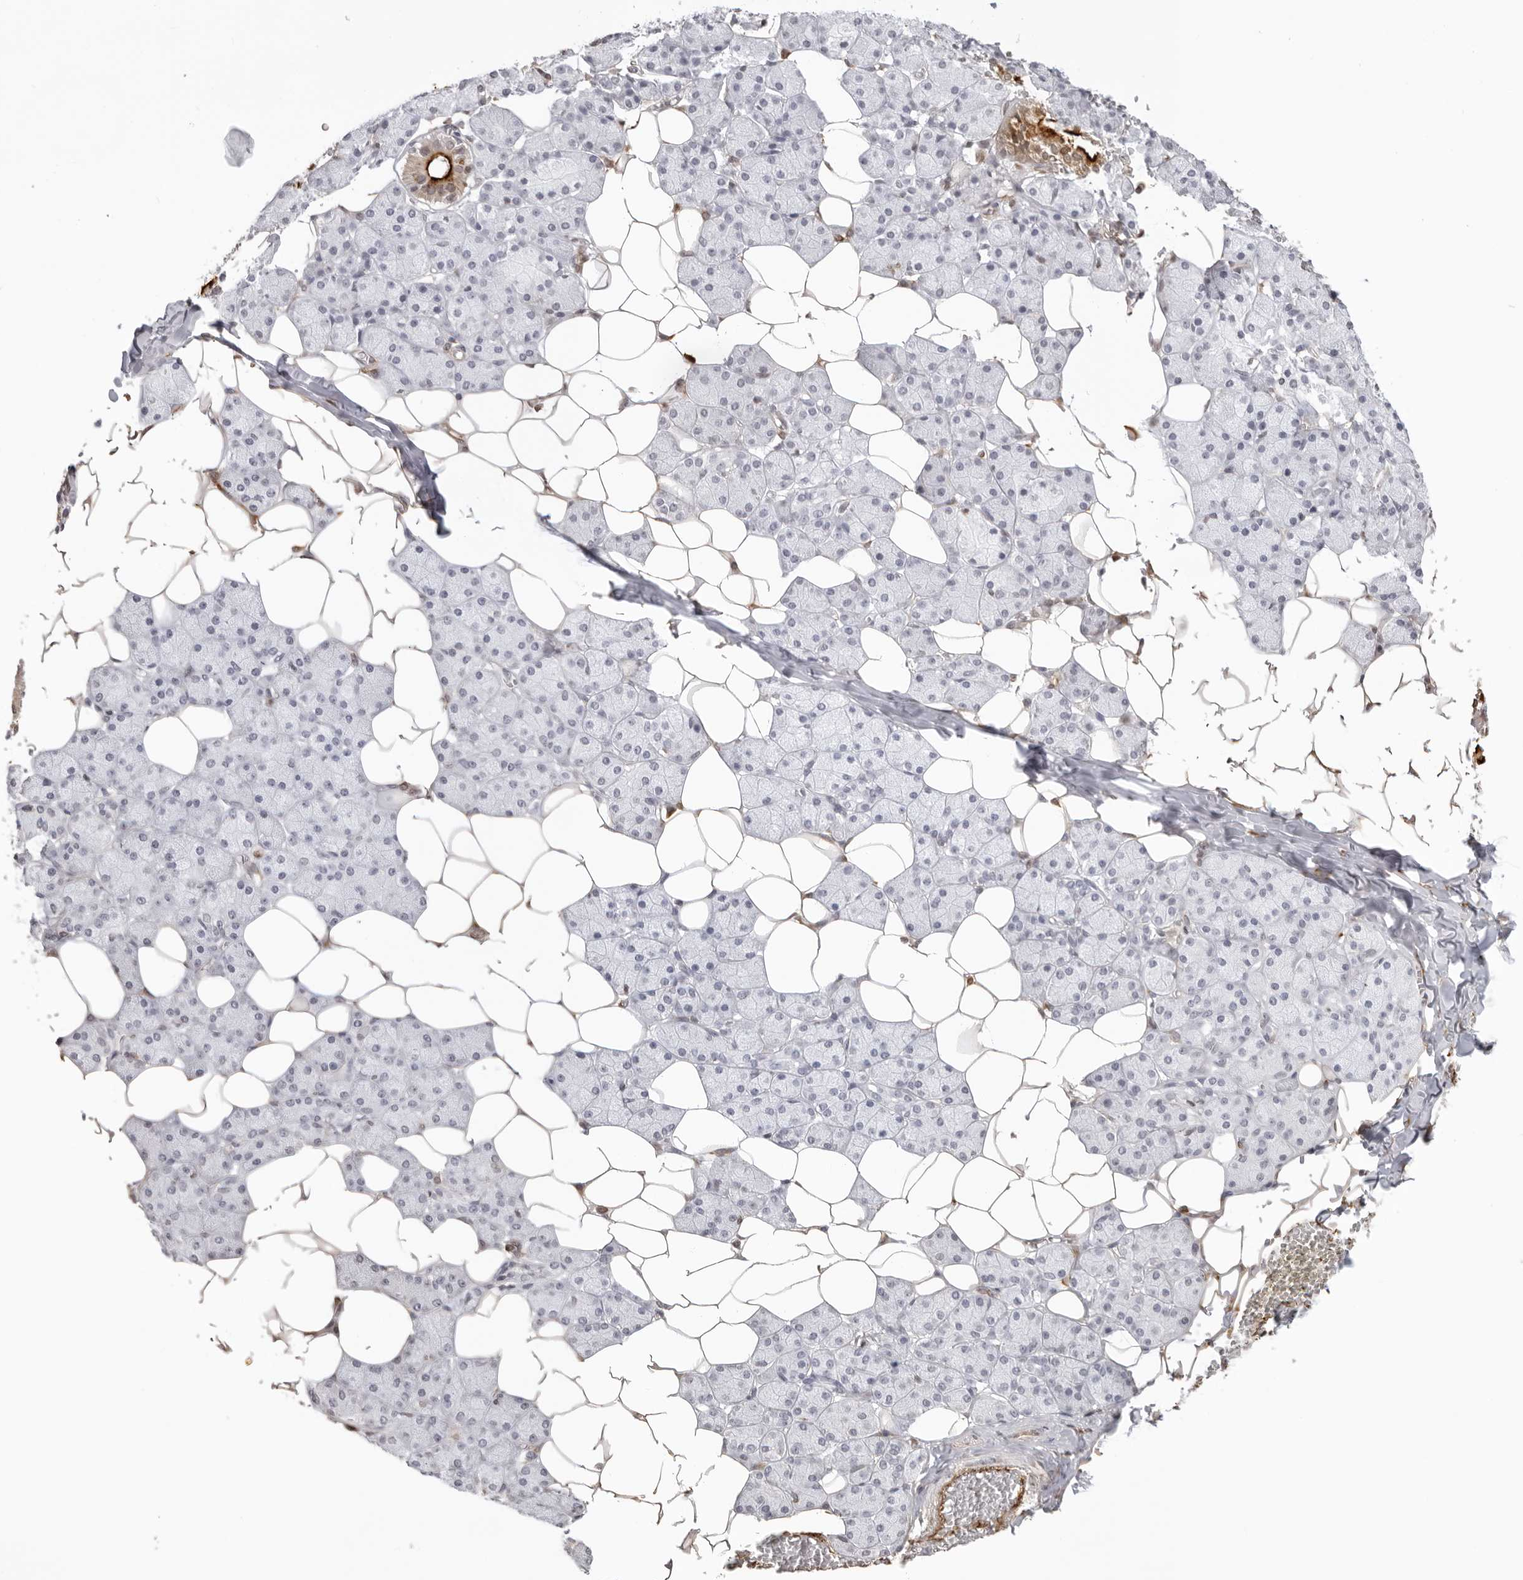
{"staining": {"intensity": "moderate", "quantity": "<25%", "location": "cytoplasmic/membranous"}, "tissue": "salivary gland", "cell_type": "Glandular cells", "image_type": "normal", "snomed": [{"axis": "morphology", "description": "Normal tissue, NOS"}, {"axis": "topography", "description": "Salivary gland"}], "caption": "Immunohistochemical staining of normal human salivary gland demonstrates moderate cytoplasmic/membranous protein positivity in about <25% of glandular cells.", "gene": "DYNLT5", "patient": {"sex": "female", "age": 33}}